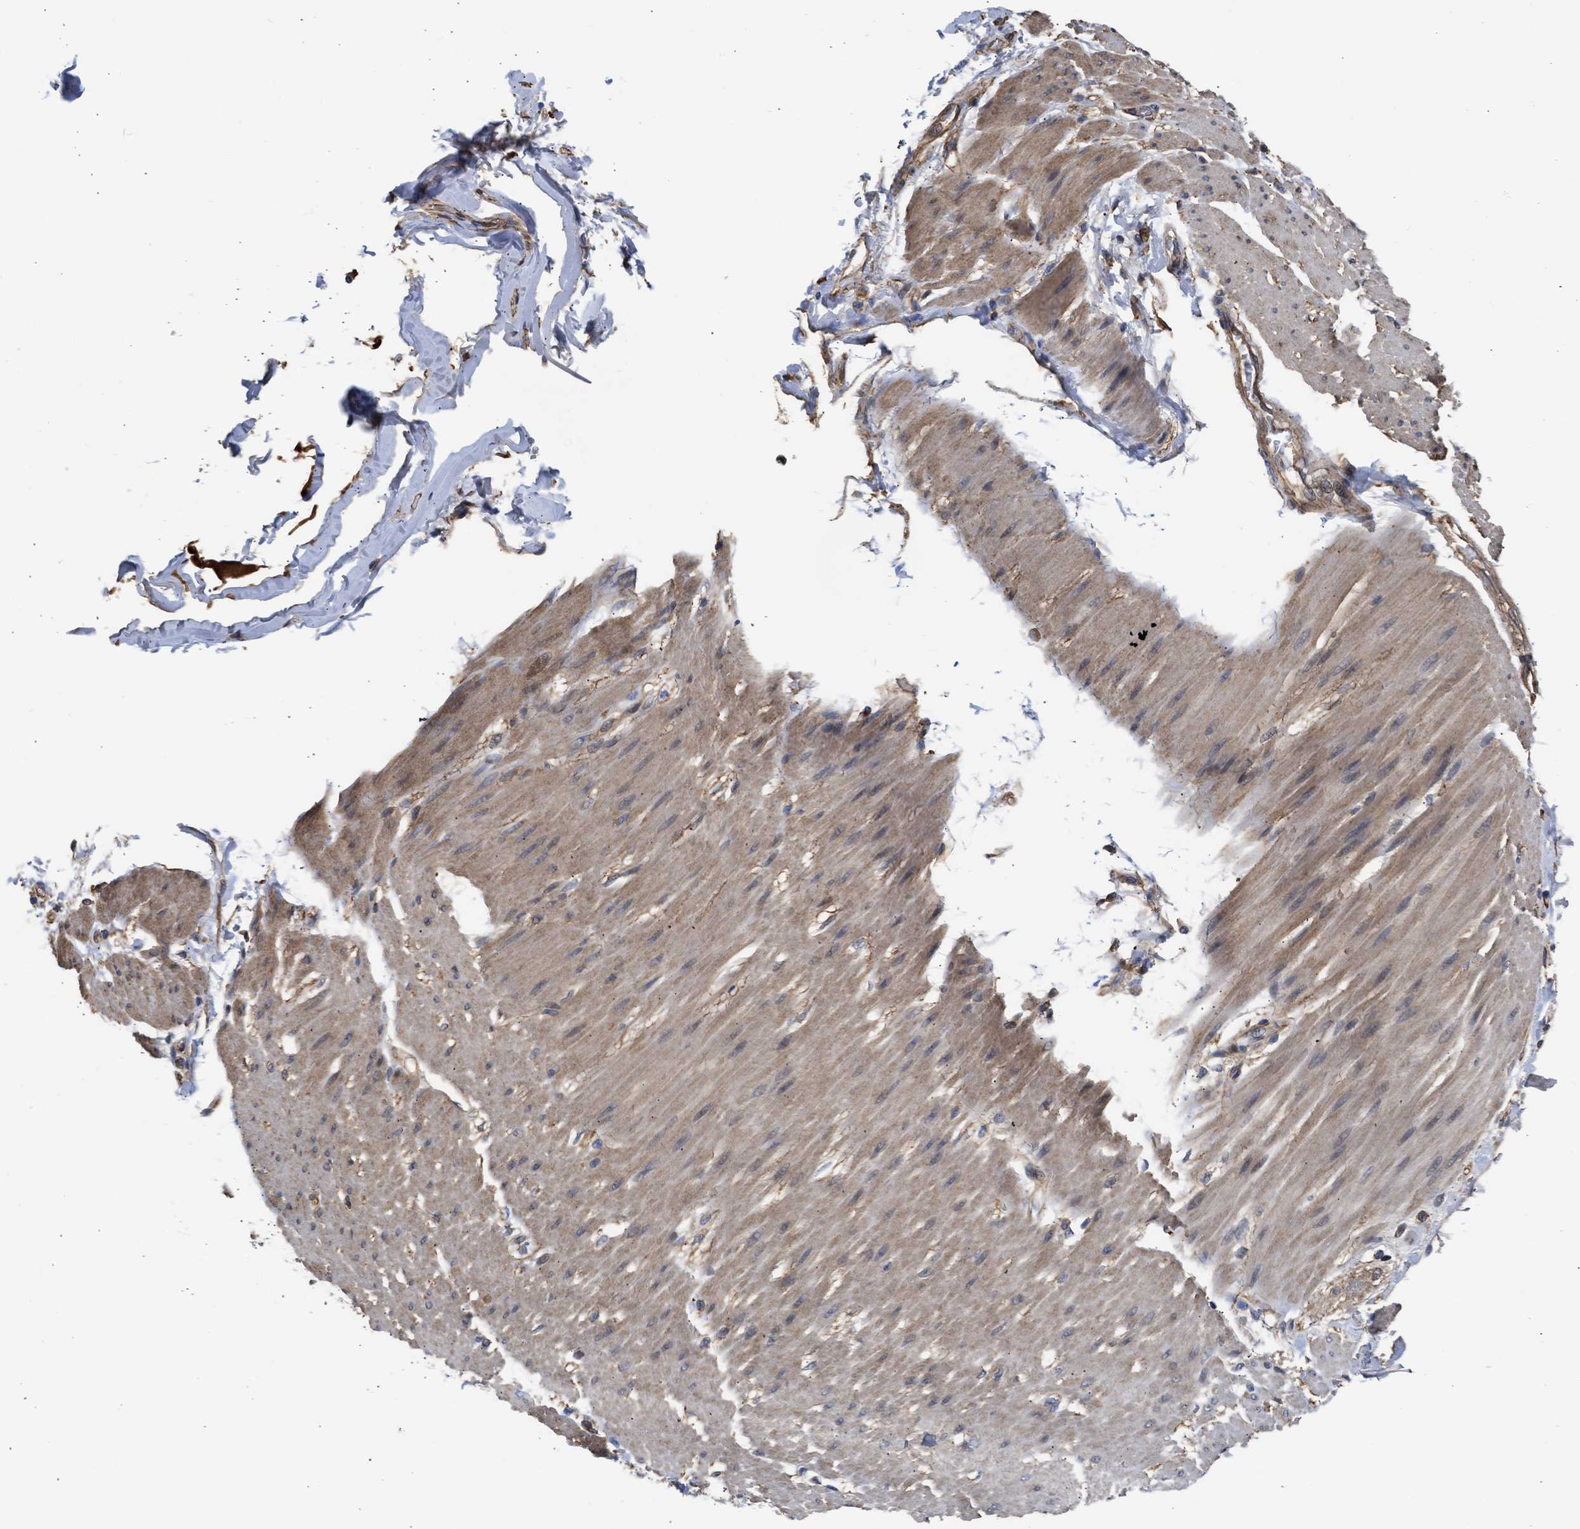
{"staining": {"intensity": "negative", "quantity": "none", "location": "none"}, "tissue": "adipose tissue", "cell_type": "Adipocytes", "image_type": "normal", "snomed": [{"axis": "morphology", "description": "Normal tissue, NOS"}, {"axis": "morphology", "description": "Adenocarcinoma, NOS"}, {"axis": "topography", "description": "Duodenum"}, {"axis": "topography", "description": "Peripheral nerve tissue"}], "caption": "Histopathology image shows no significant protein staining in adipocytes of normal adipose tissue. (DAB immunohistochemistry (IHC) visualized using brightfield microscopy, high magnification).", "gene": "MAS1L", "patient": {"sex": "female", "age": 60}}